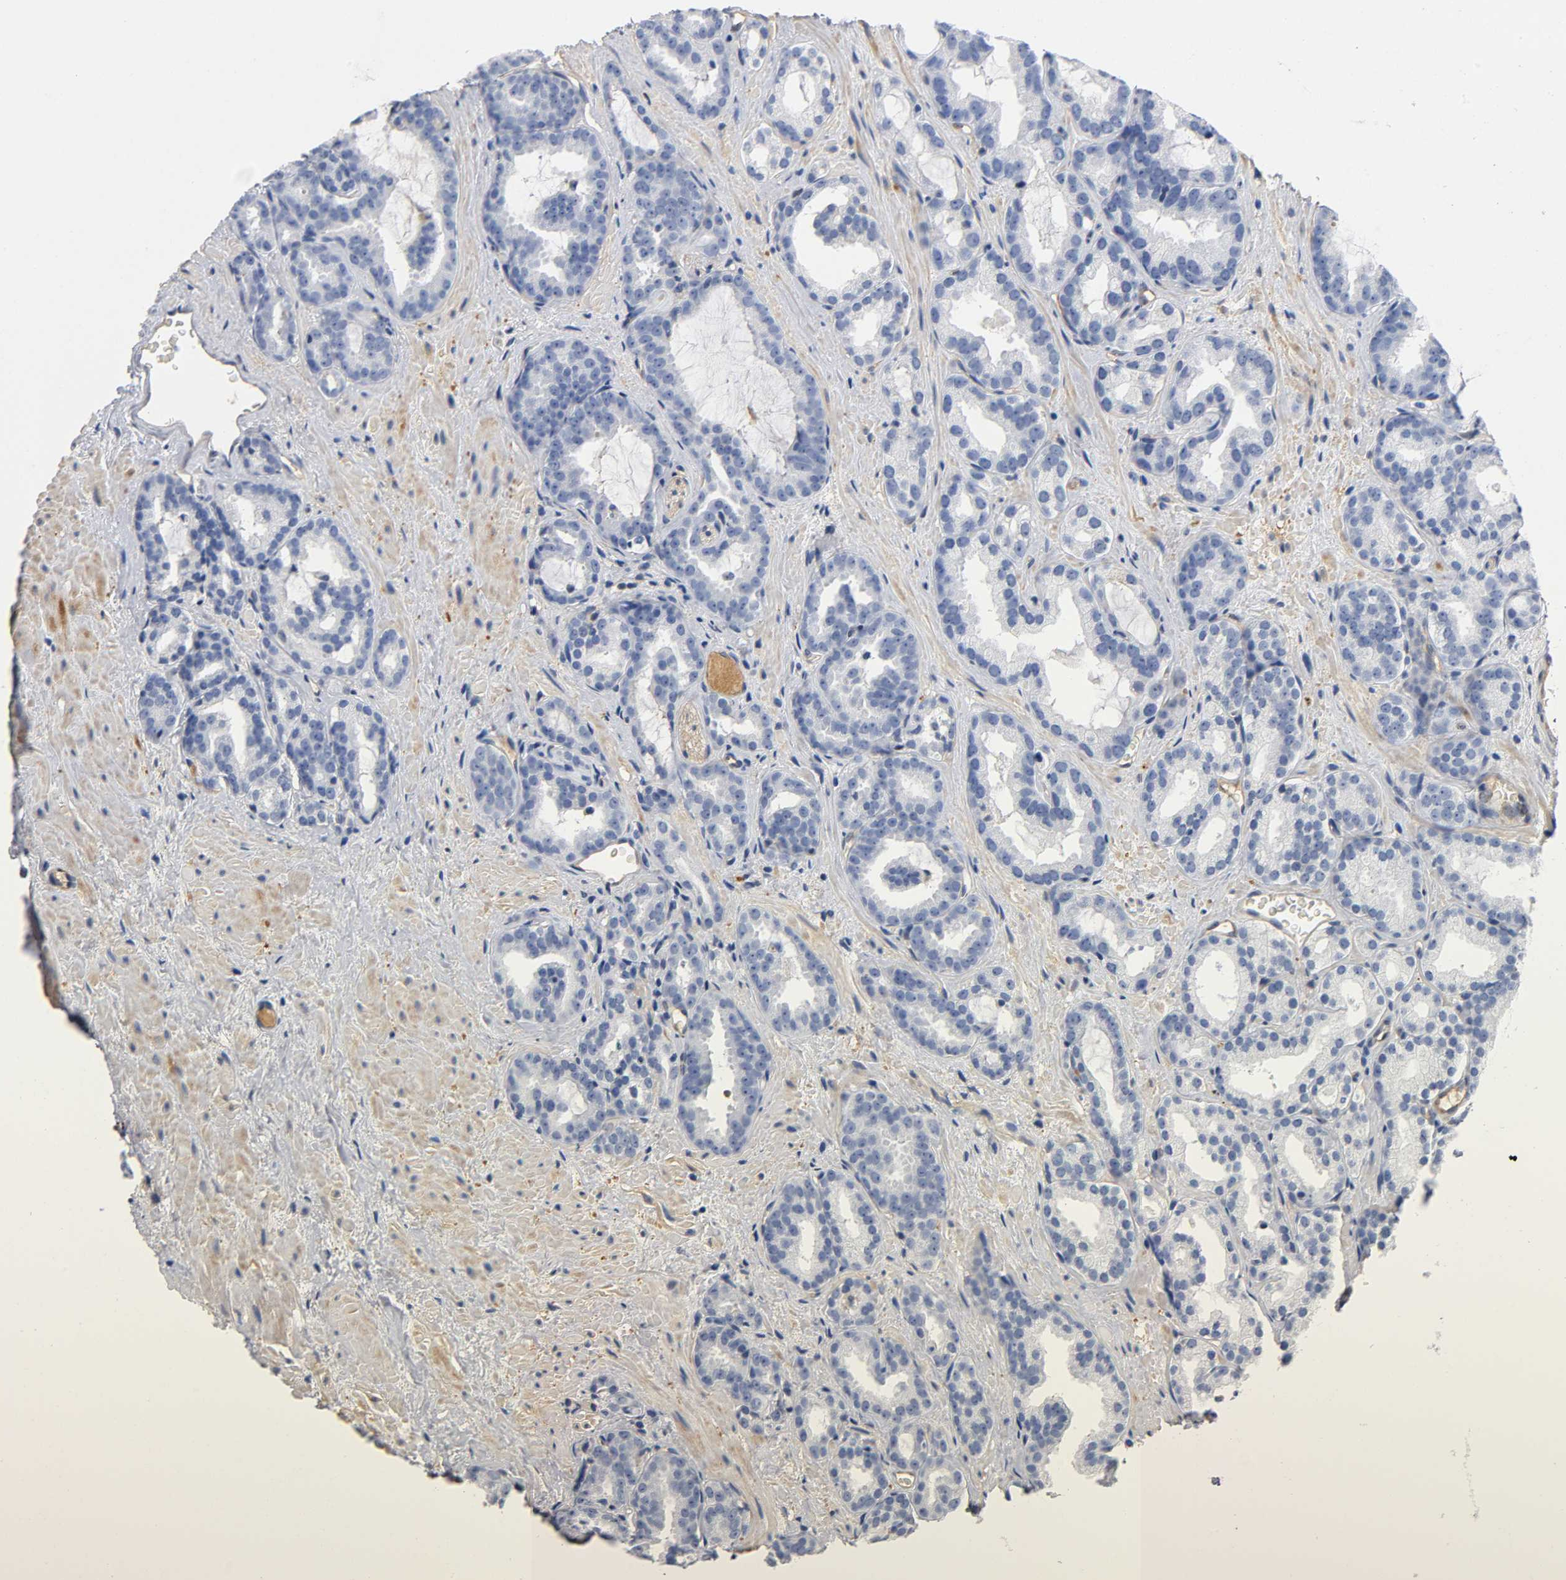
{"staining": {"intensity": "weak", "quantity": "<25%", "location": "cytoplasmic/membranous"}, "tissue": "prostate cancer", "cell_type": "Tumor cells", "image_type": "cancer", "snomed": [{"axis": "morphology", "description": "Adenocarcinoma, Low grade"}, {"axis": "topography", "description": "Prostate"}], "caption": "Tumor cells are negative for protein expression in human prostate cancer (adenocarcinoma (low-grade)).", "gene": "TNC", "patient": {"sex": "male", "age": 63}}